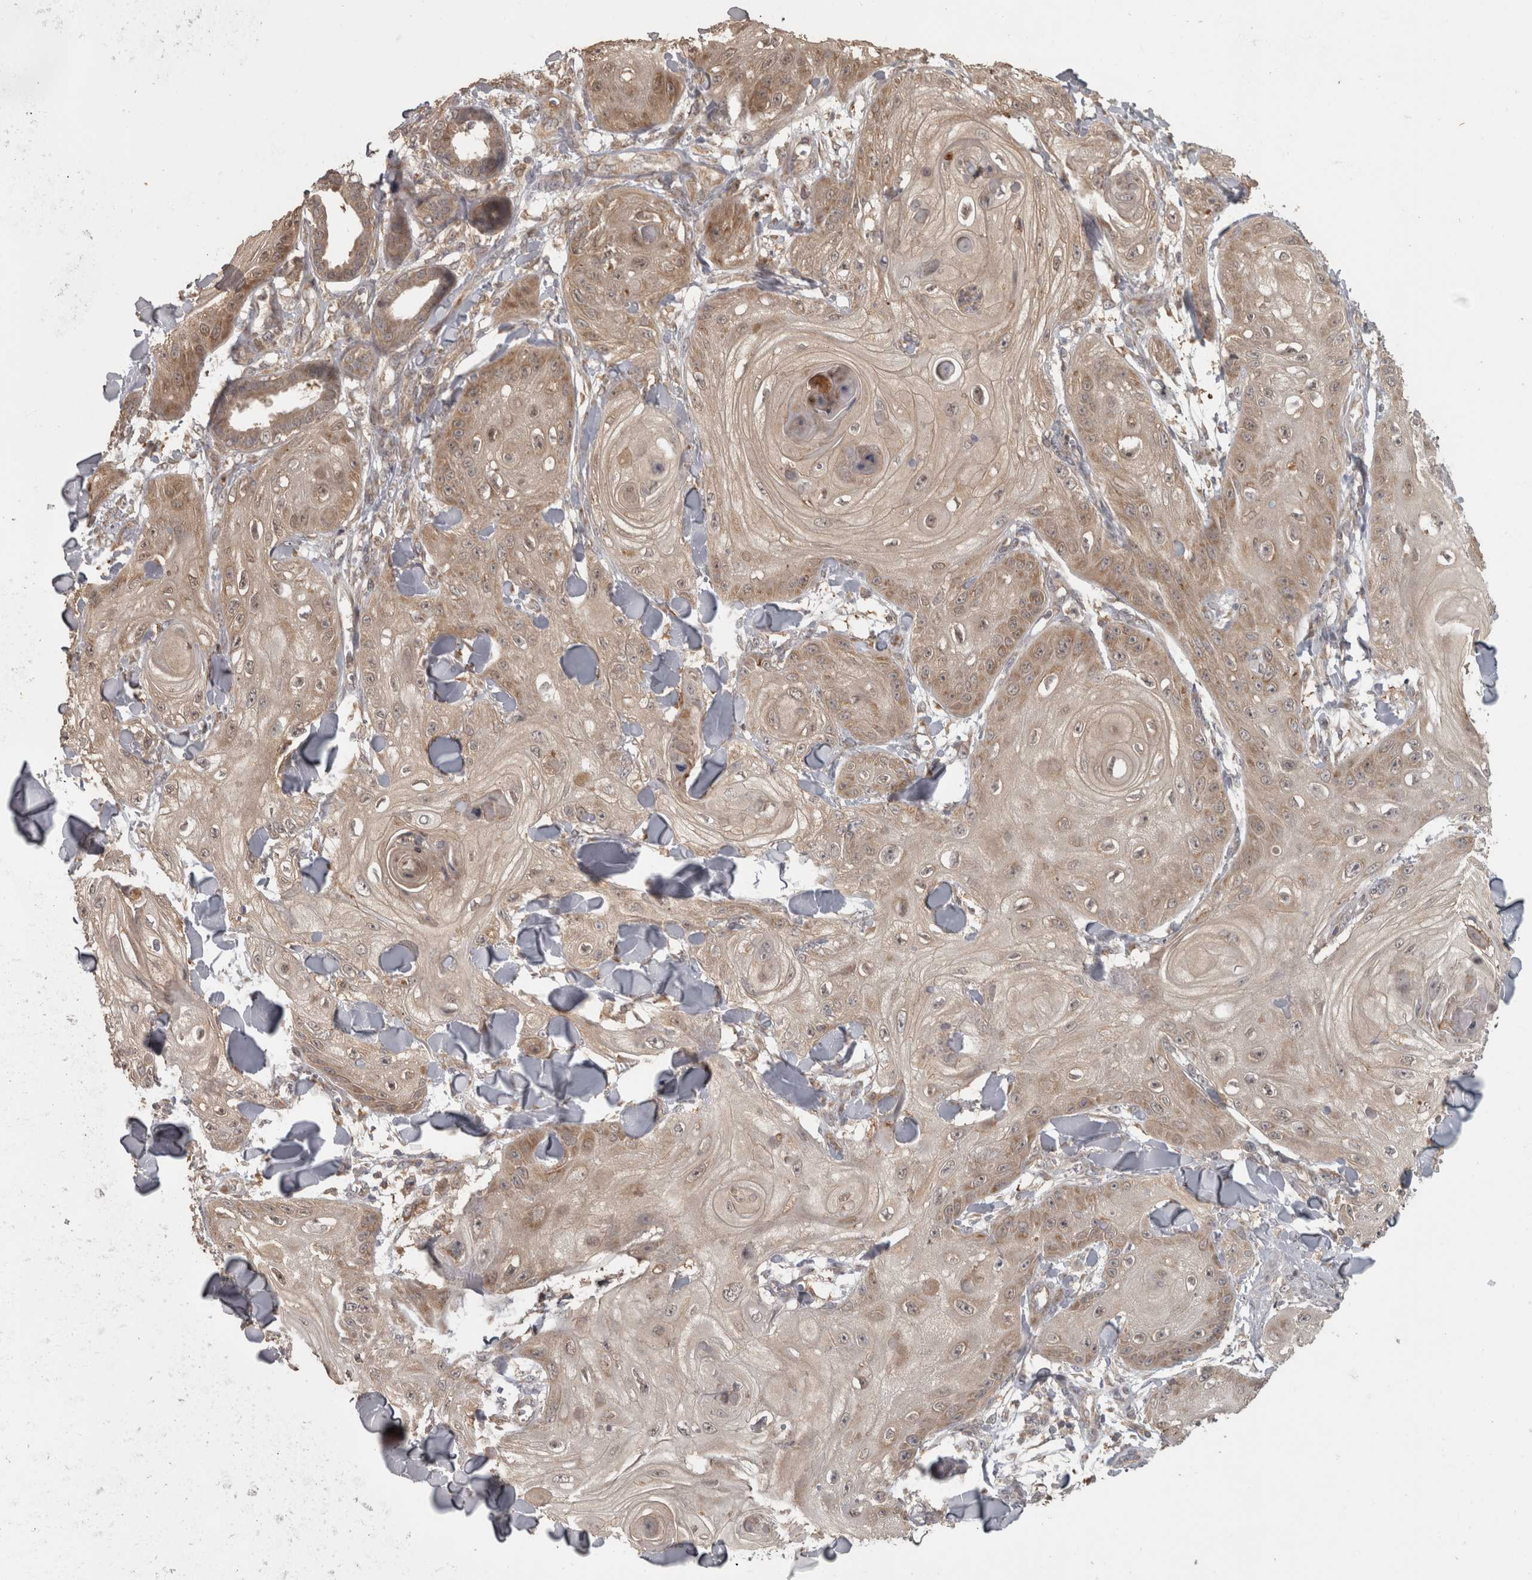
{"staining": {"intensity": "weak", "quantity": ">75%", "location": "cytoplasmic/membranous"}, "tissue": "skin cancer", "cell_type": "Tumor cells", "image_type": "cancer", "snomed": [{"axis": "morphology", "description": "Squamous cell carcinoma, NOS"}, {"axis": "topography", "description": "Skin"}], "caption": "A brown stain shows weak cytoplasmic/membranous expression of a protein in human squamous cell carcinoma (skin) tumor cells. The staining was performed using DAB, with brown indicating positive protein expression. Nuclei are stained blue with hematoxylin.", "gene": "MICU3", "patient": {"sex": "male", "age": 74}}